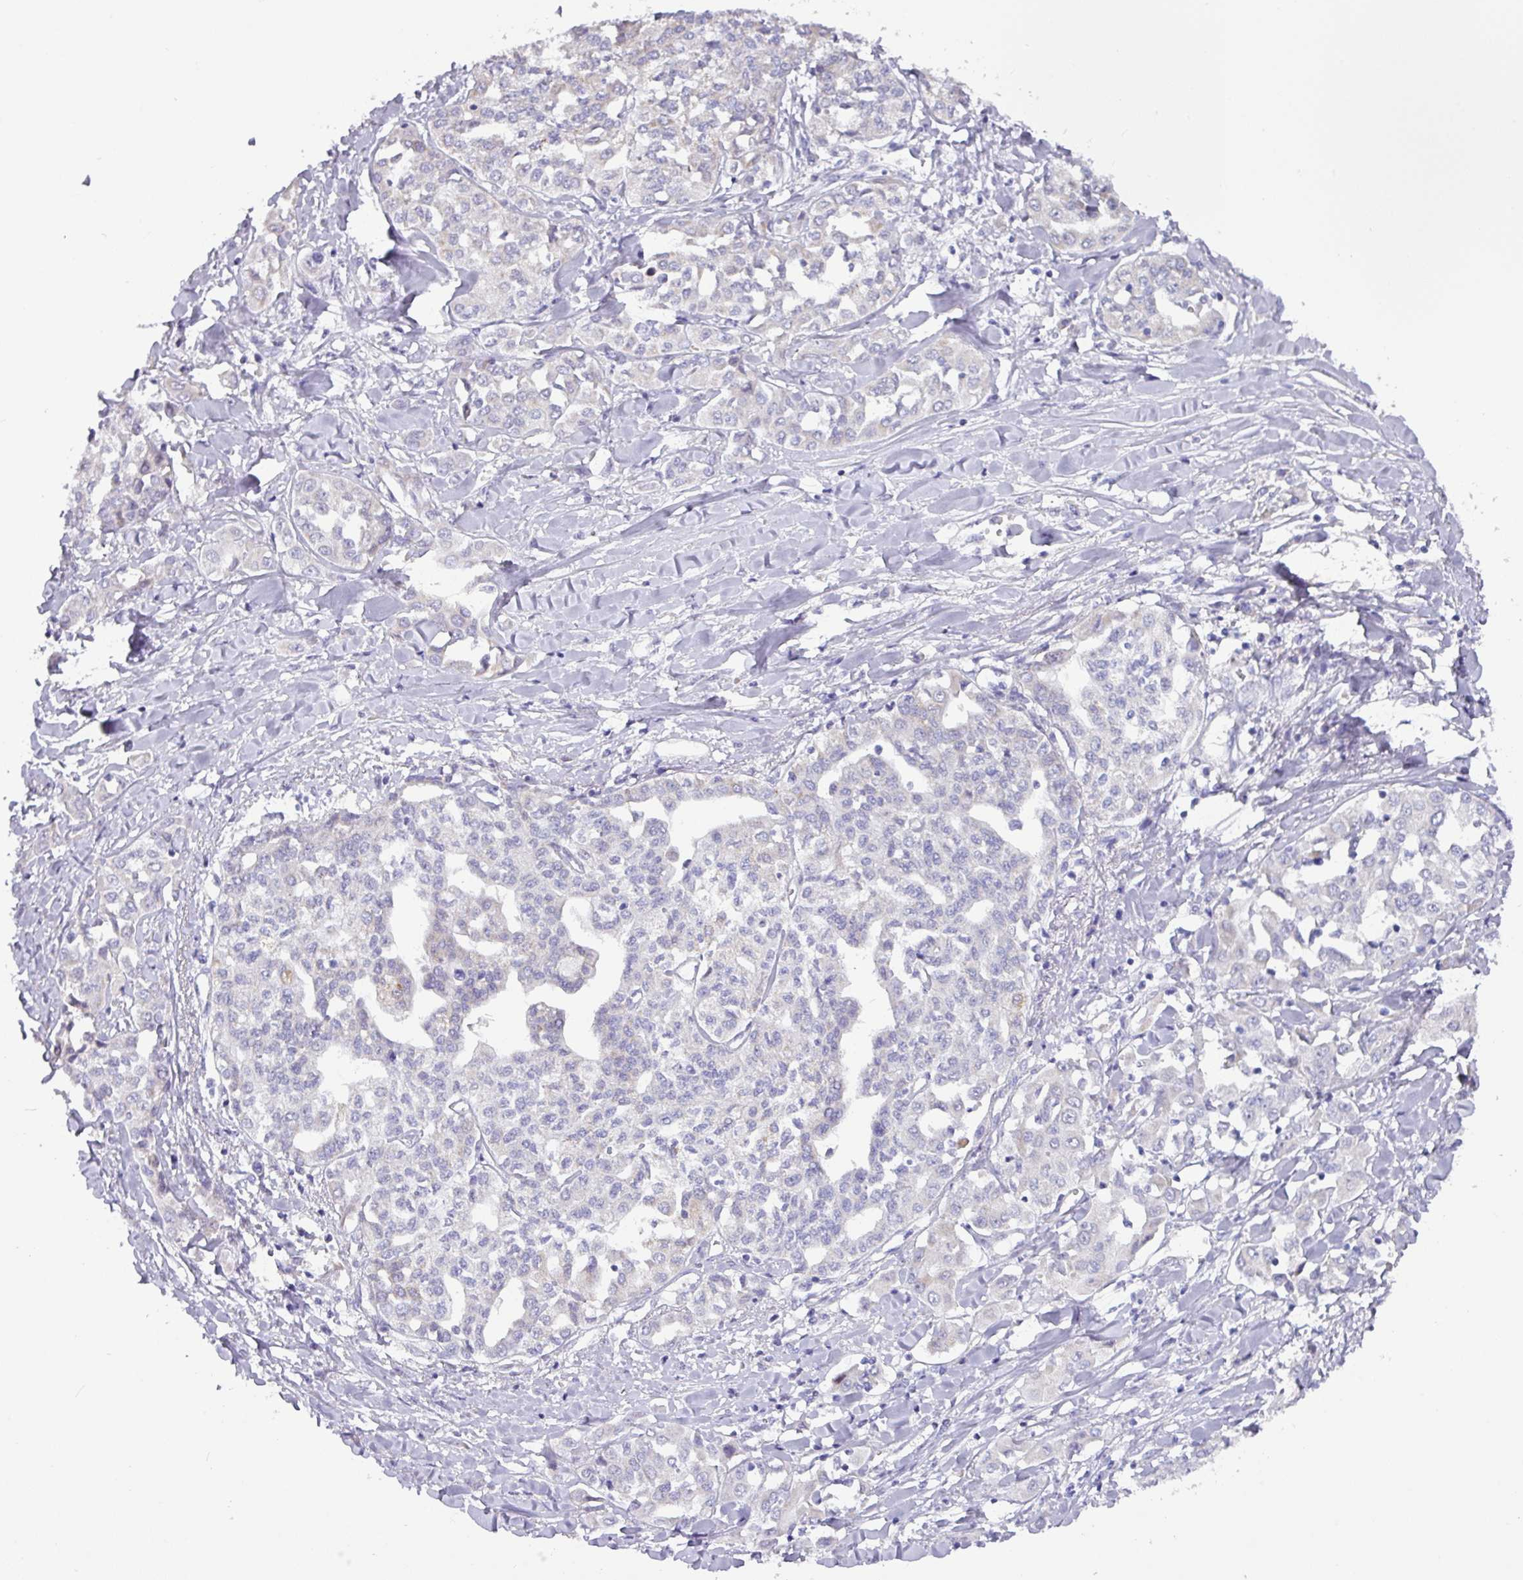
{"staining": {"intensity": "negative", "quantity": "none", "location": "none"}, "tissue": "liver cancer", "cell_type": "Tumor cells", "image_type": "cancer", "snomed": [{"axis": "morphology", "description": "Cholangiocarcinoma"}, {"axis": "topography", "description": "Liver"}], "caption": "The photomicrograph shows no significant expression in tumor cells of liver cancer.", "gene": "RGS16", "patient": {"sex": "female", "age": 77}}